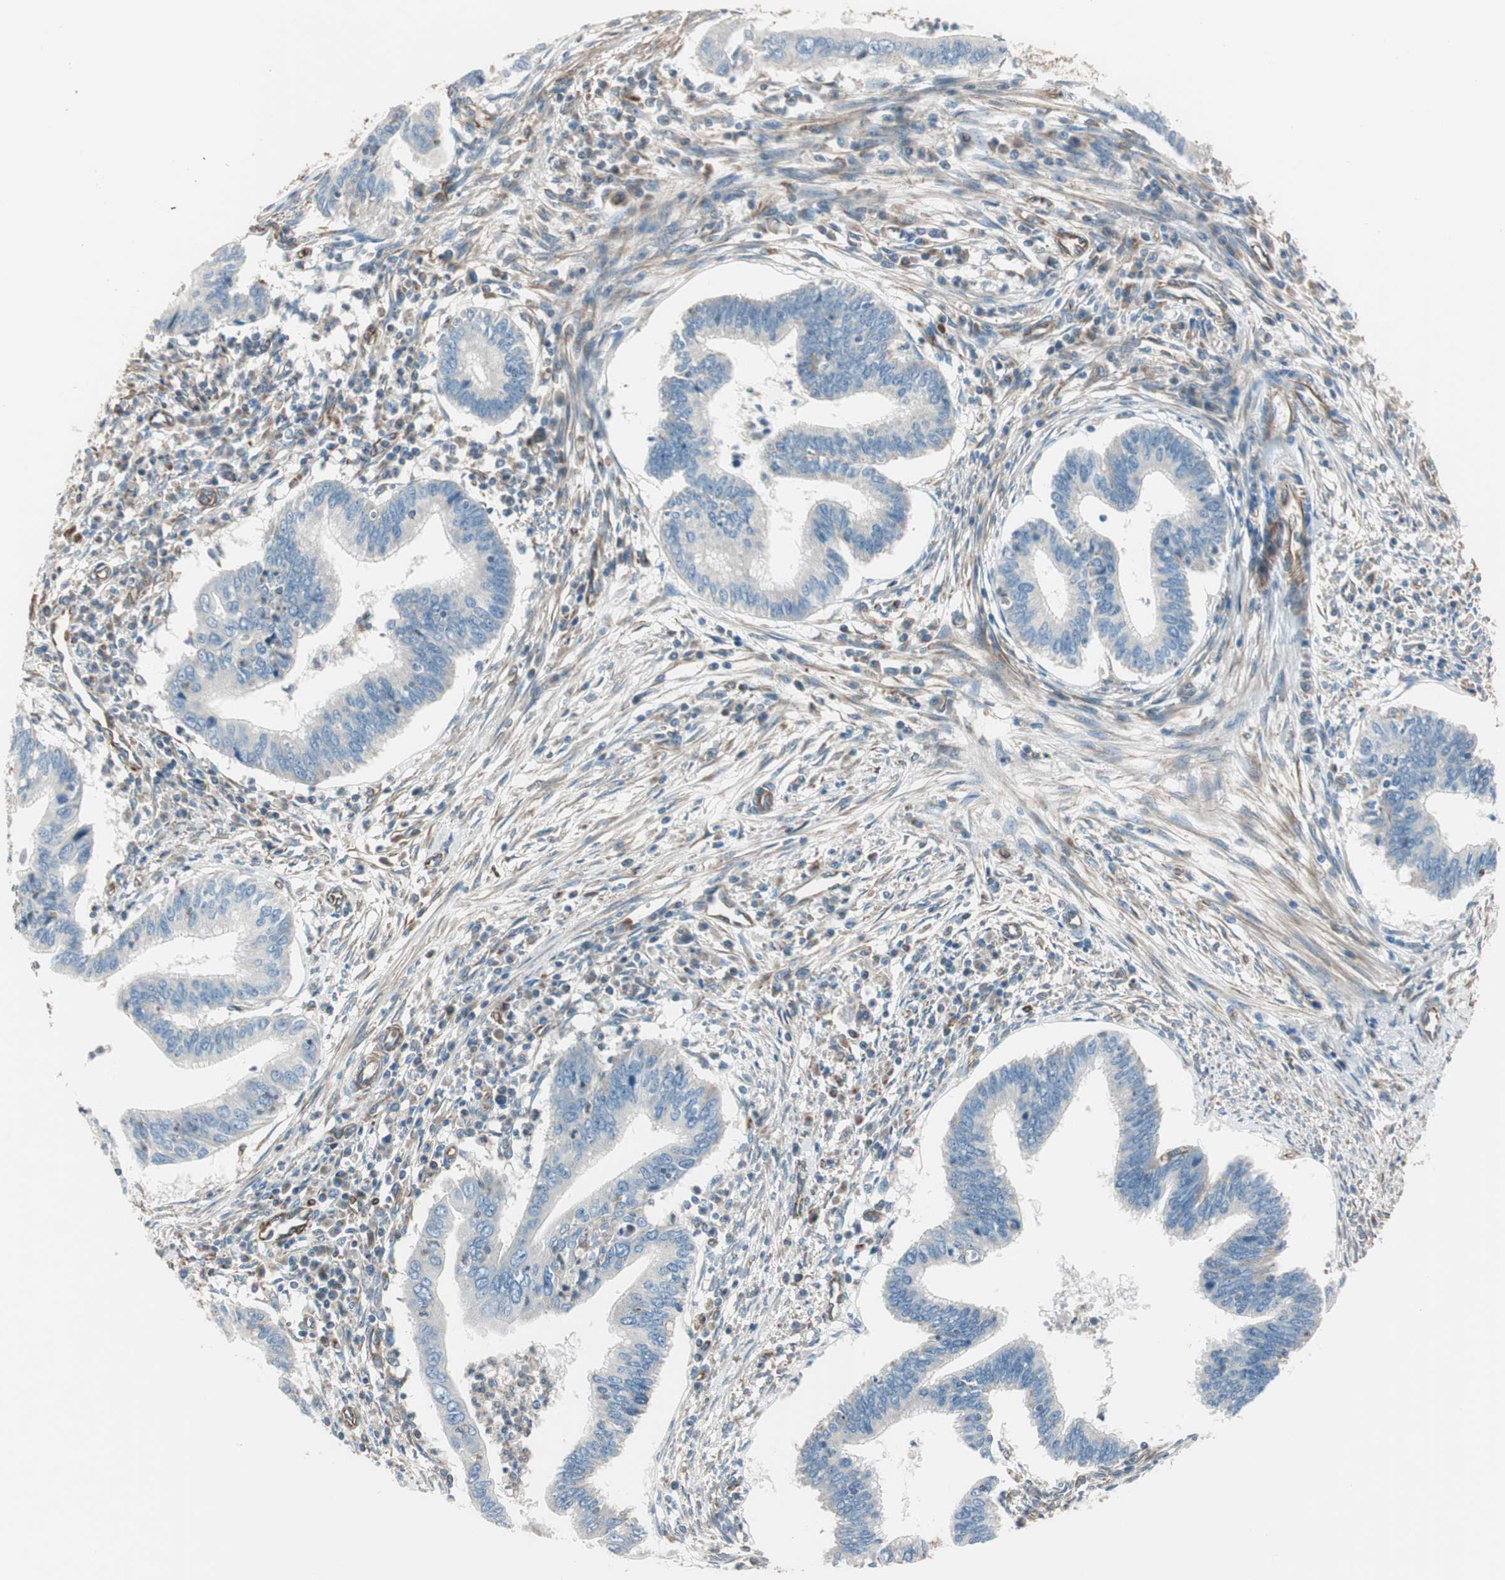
{"staining": {"intensity": "negative", "quantity": "none", "location": "none"}, "tissue": "cervical cancer", "cell_type": "Tumor cells", "image_type": "cancer", "snomed": [{"axis": "morphology", "description": "Adenocarcinoma, NOS"}, {"axis": "topography", "description": "Cervix"}], "caption": "IHC of cervical cancer displays no positivity in tumor cells.", "gene": "SRCIN1", "patient": {"sex": "female", "age": 36}}